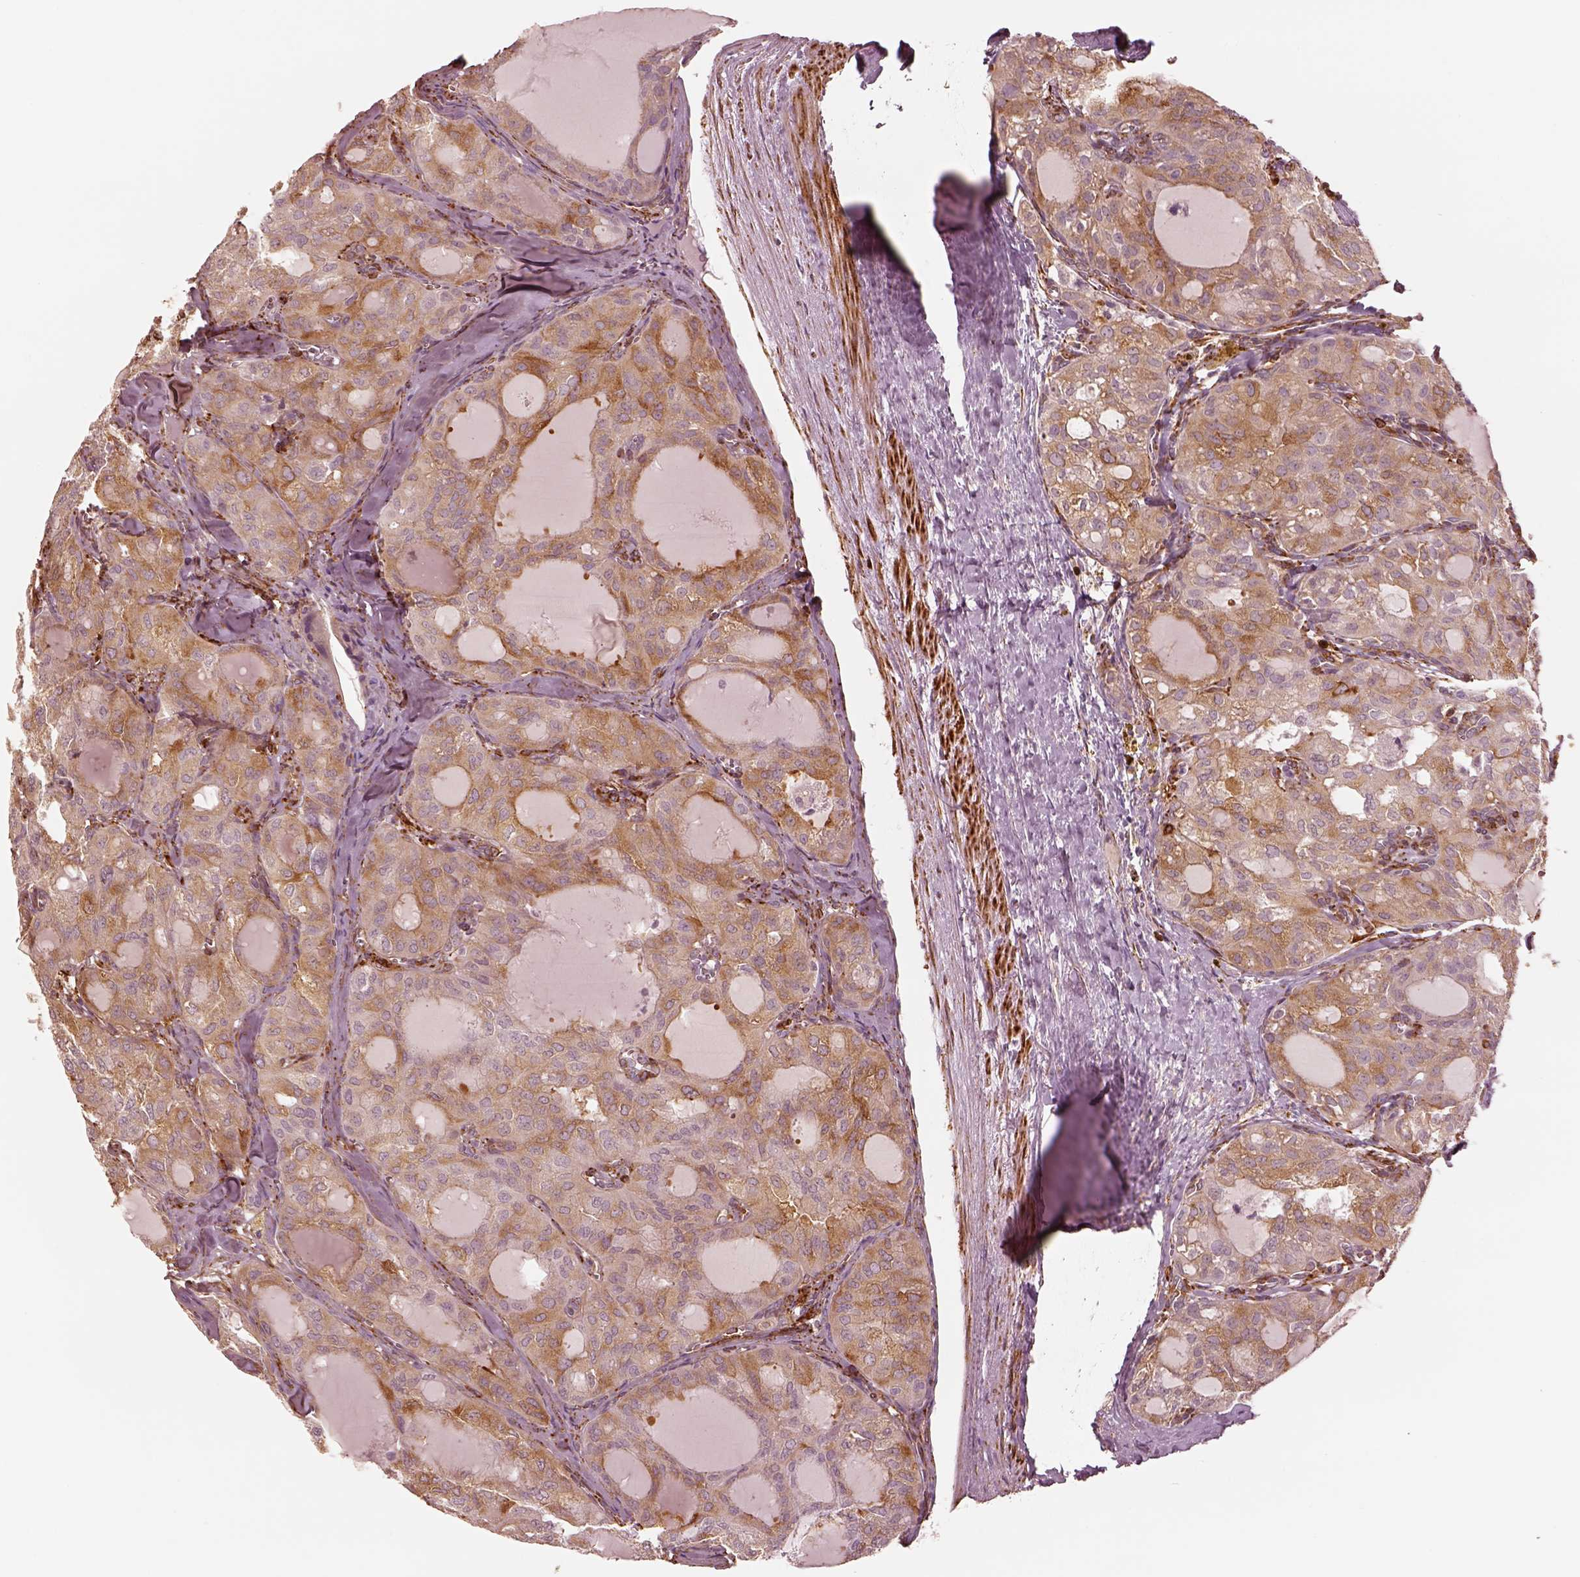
{"staining": {"intensity": "moderate", "quantity": "25%-75%", "location": "cytoplasmic/membranous"}, "tissue": "thyroid cancer", "cell_type": "Tumor cells", "image_type": "cancer", "snomed": [{"axis": "morphology", "description": "Follicular adenoma carcinoma, NOS"}, {"axis": "topography", "description": "Thyroid gland"}], "caption": "Follicular adenoma carcinoma (thyroid) tissue displays moderate cytoplasmic/membranous staining in about 25%-75% of tumor cells, visualized by immunohistochemistry. (IHC, brightfield microscopy, high magnification).", "gene": "DNAAF9", "patient": {"sex": "male", "age": 75}}